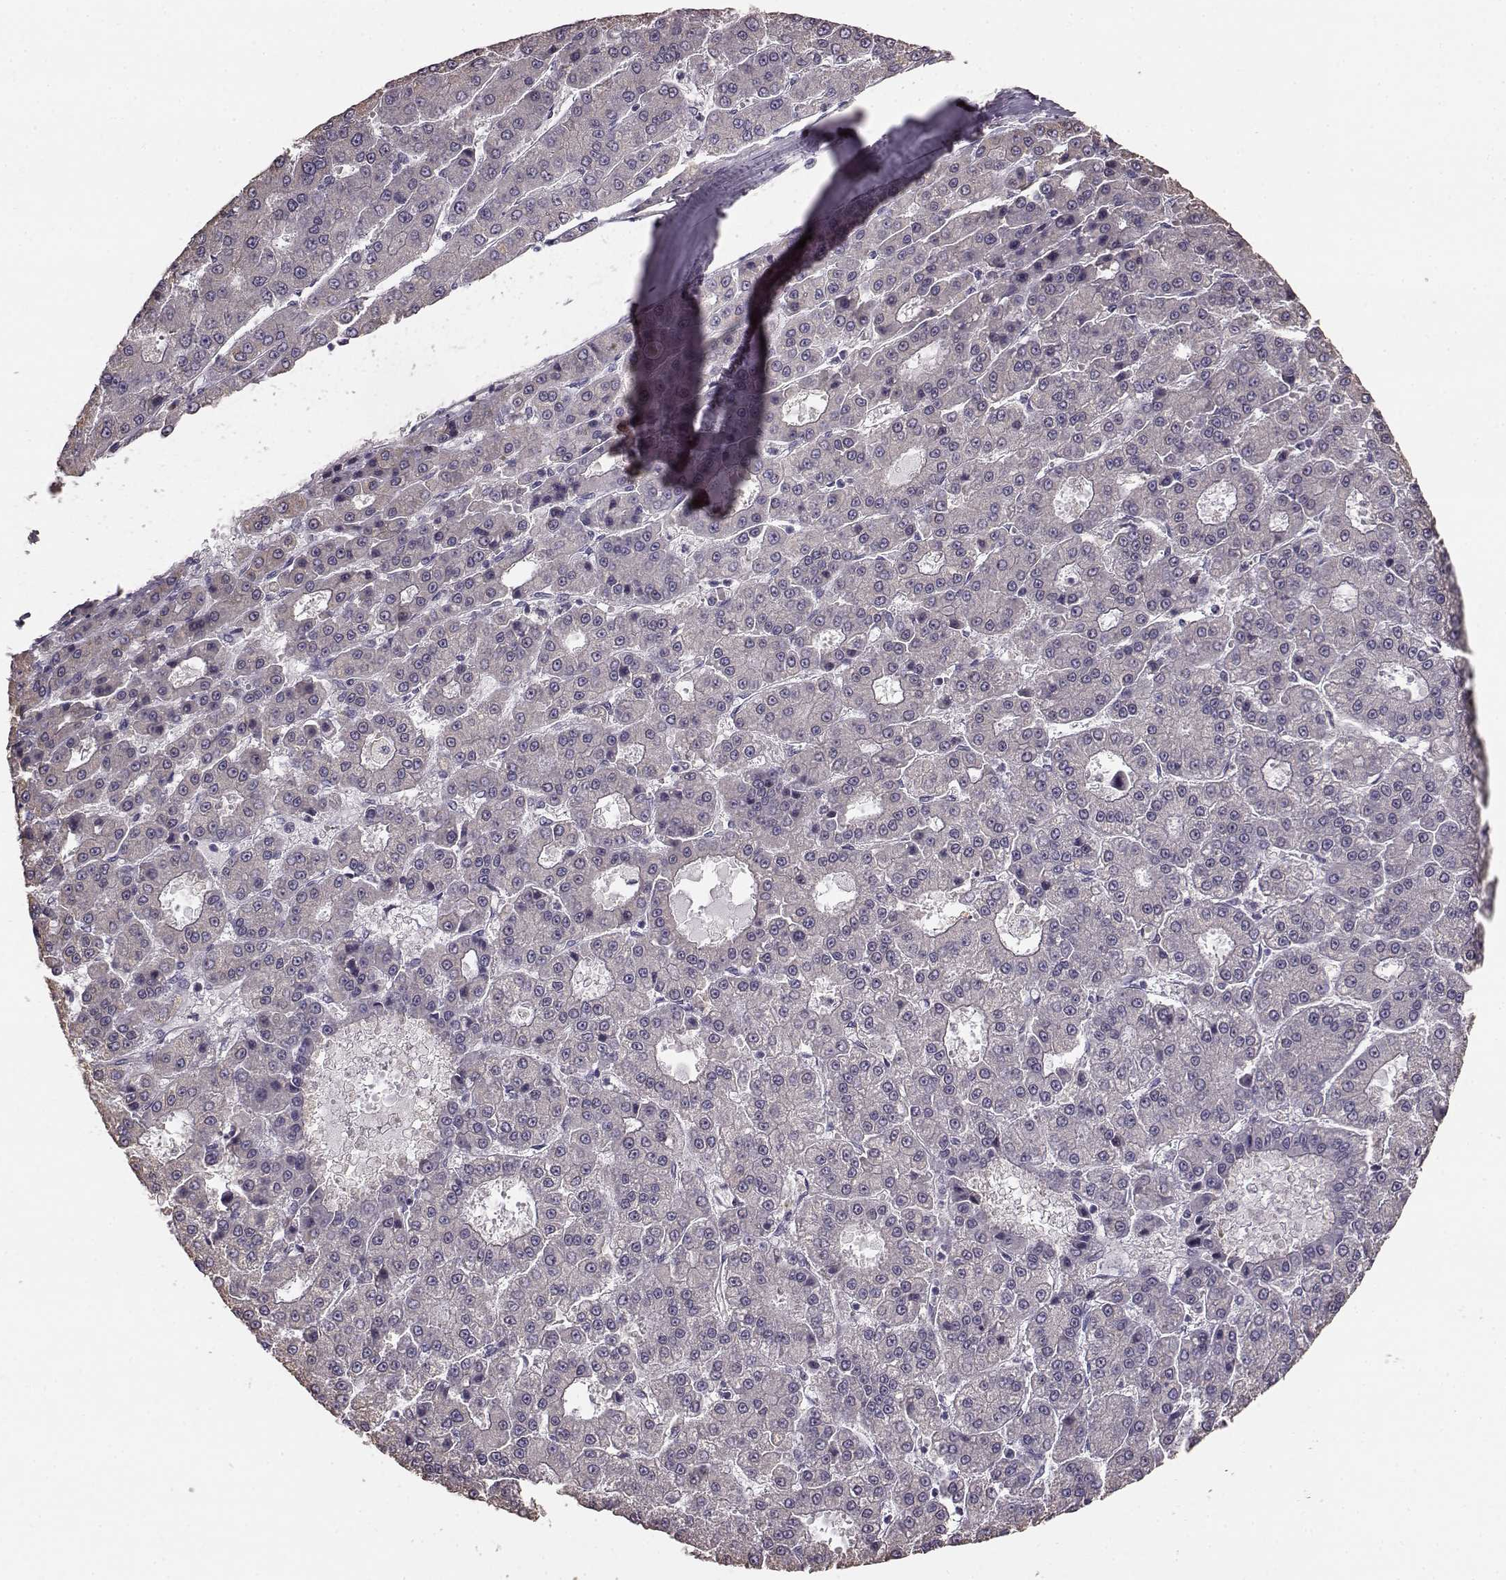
{"staining": {"intensity": "negative", "quantity": "none", "location": "none"}, "tissue": "liver cancer", "cell_type": "Tumor cells", "image_type": "cancer", "snomed": [{"axis": "morphology", "description": "Carcinoma, Hepatocellular, NOS"}, {"axis": "topography", "description": "Liver"}], "caption": "This is a histopathology image of immunohistochemistry staining of liver cancer, which shows no positivity in tumor cells.", "gene": "GPR50", "patient": {"sex": "male", "age": 70}}